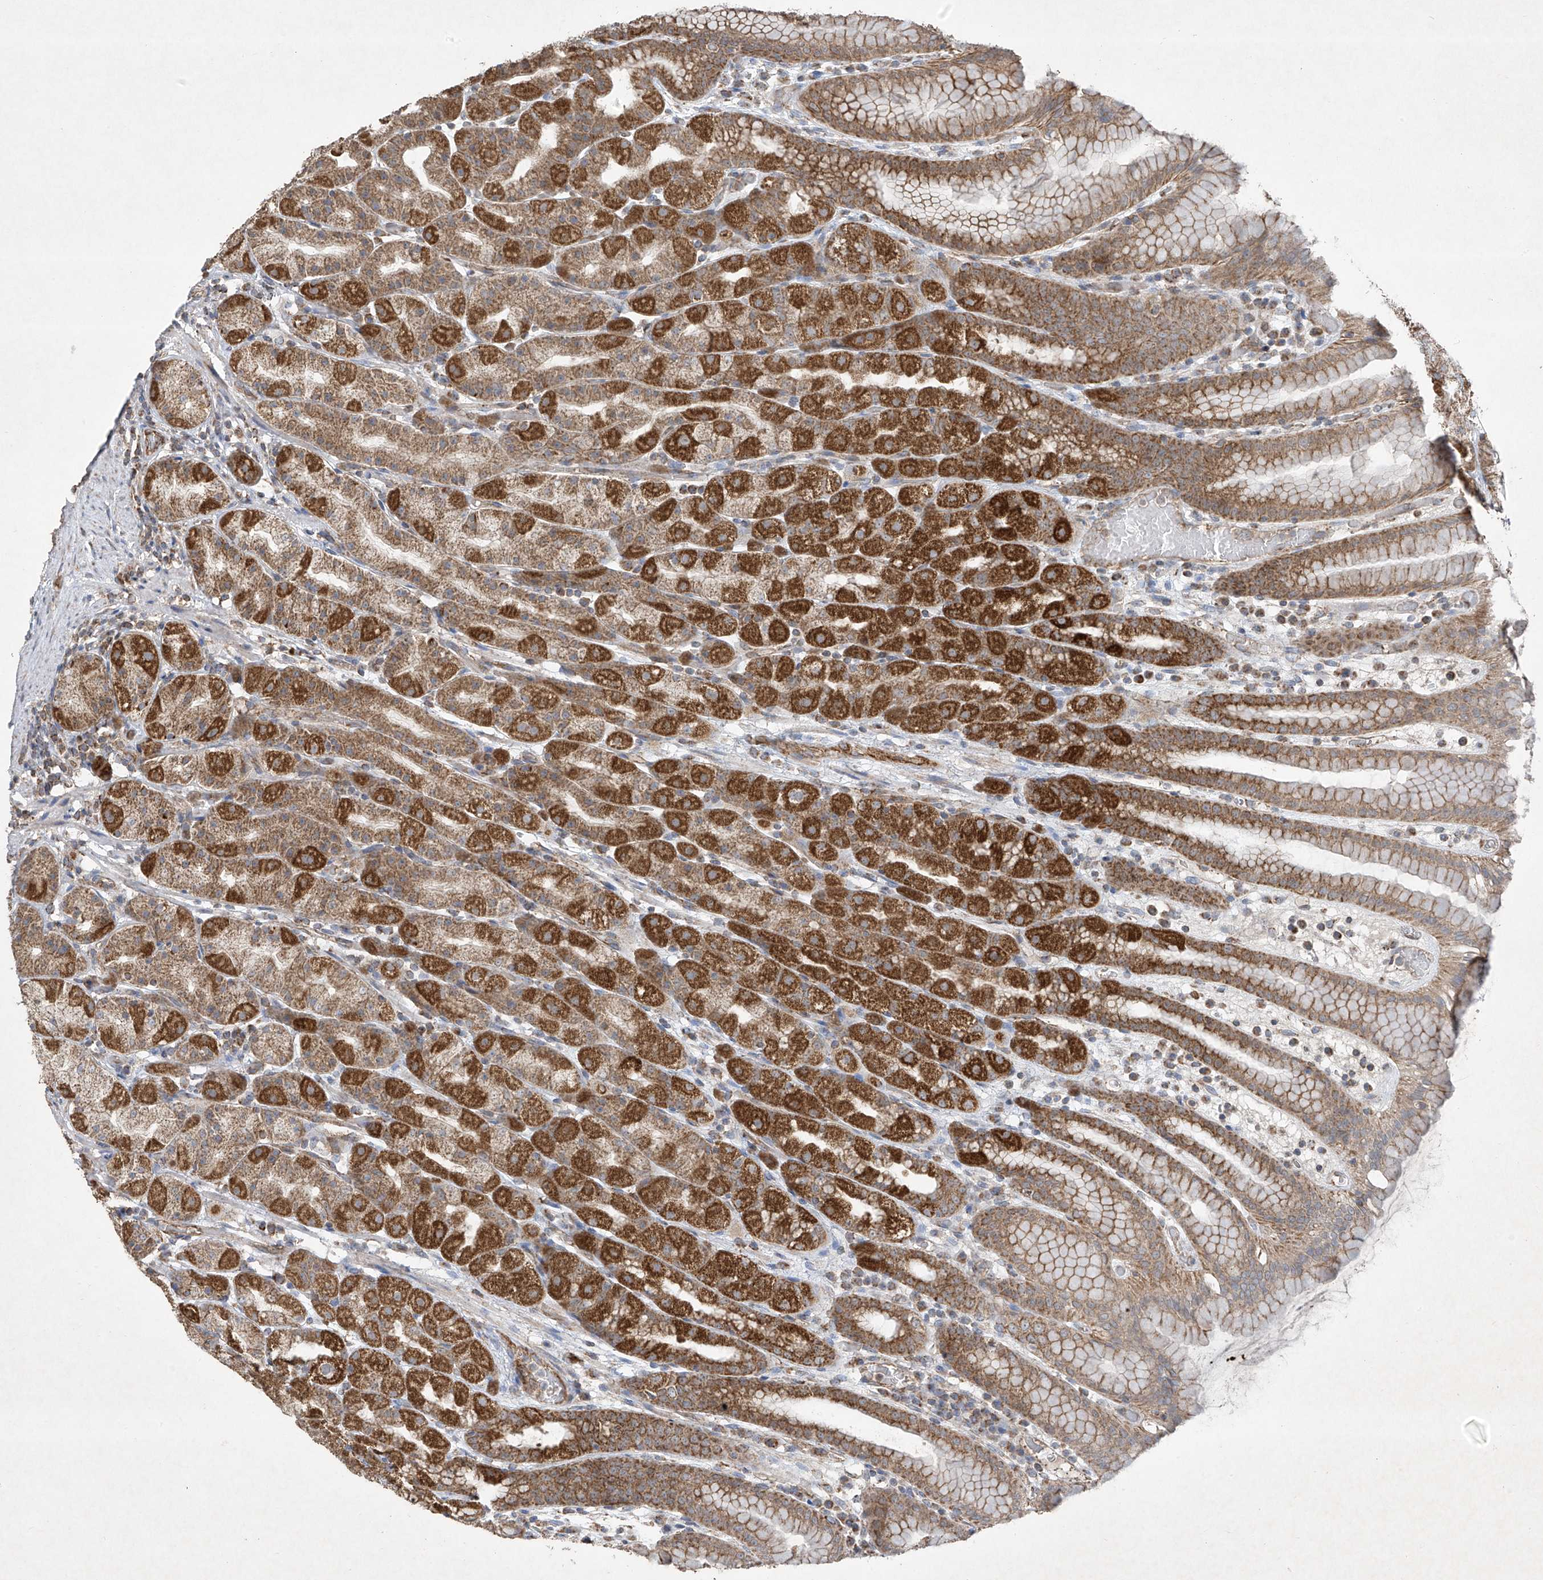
{"staining": {"intensity": "strong", "quantity": ">75%", "location": "cytoplasmic/membranous"}, "tissue": "stomach", "cell_type": "Glandular cells", "image_type": "normal", "snomed": [{"axis": "morphology", "description": "Normal tissue, NOS"}, {"axis": "topography", "description": "Stomach, upper"}], "caption": "Immunohistochemistry (IHC) of benign human stomach reveals high levels of strong cytoplasmic/membranous expression in approximately >75% of glandular cells.", "gene": "UQCC1", "patient": {"sex": "male", "age": 68}}